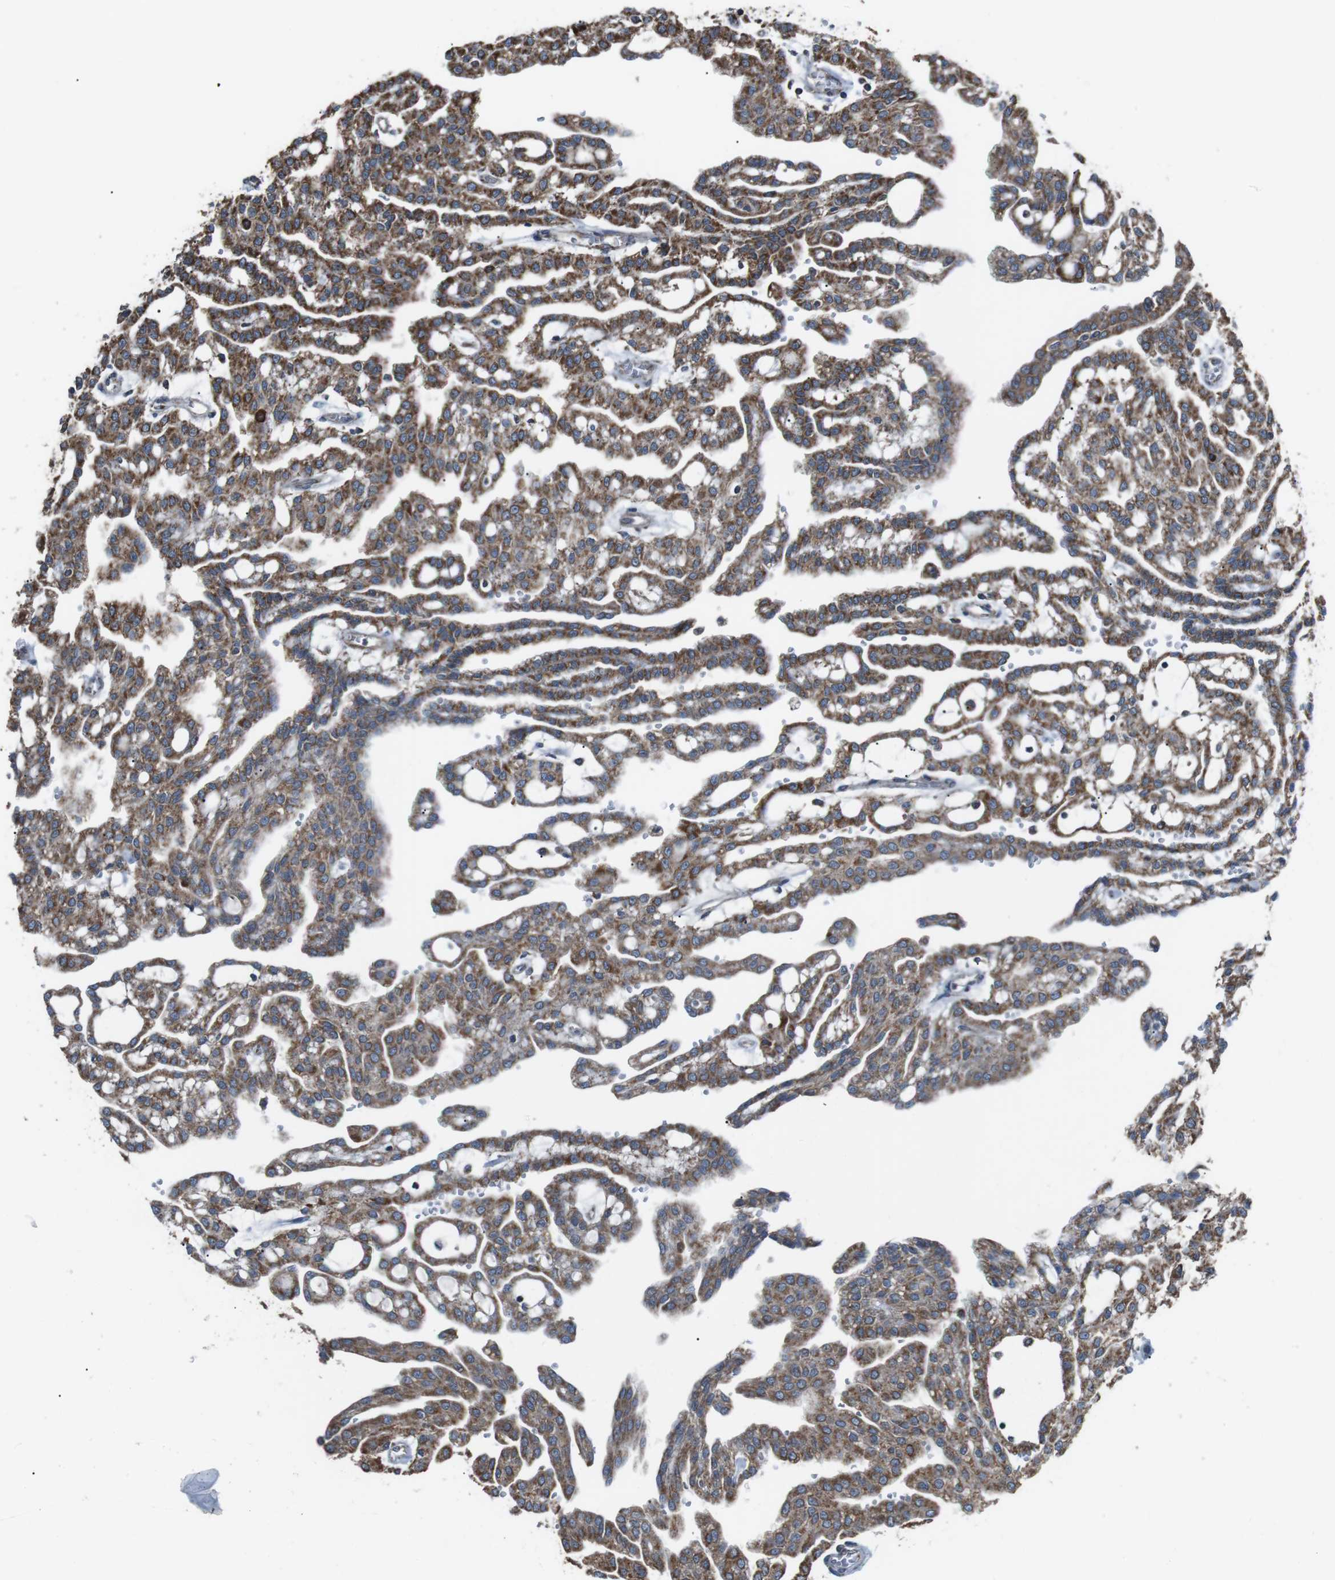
{"staining": {"intensity": "moderate", "quantity": ">75%", "location": "cytoplasmic/membranous"}, "tissue": "renal cancer", "cell_type": "Tumor cells", "image_type": "cancer", "snomed": [{"axis": "morphology", "description": "Adenocarcinoma, NOS"}, {"axis": "topography", "description": "Kidney"}], "caption": "Renal adenocarcinoma stained with a brown dye exhibits moderate cytoplasmic/membranous positive staining in about >75% of tumor cells.", "gene": "CISD2", "patient": {"sex": "male", "age": 63}}